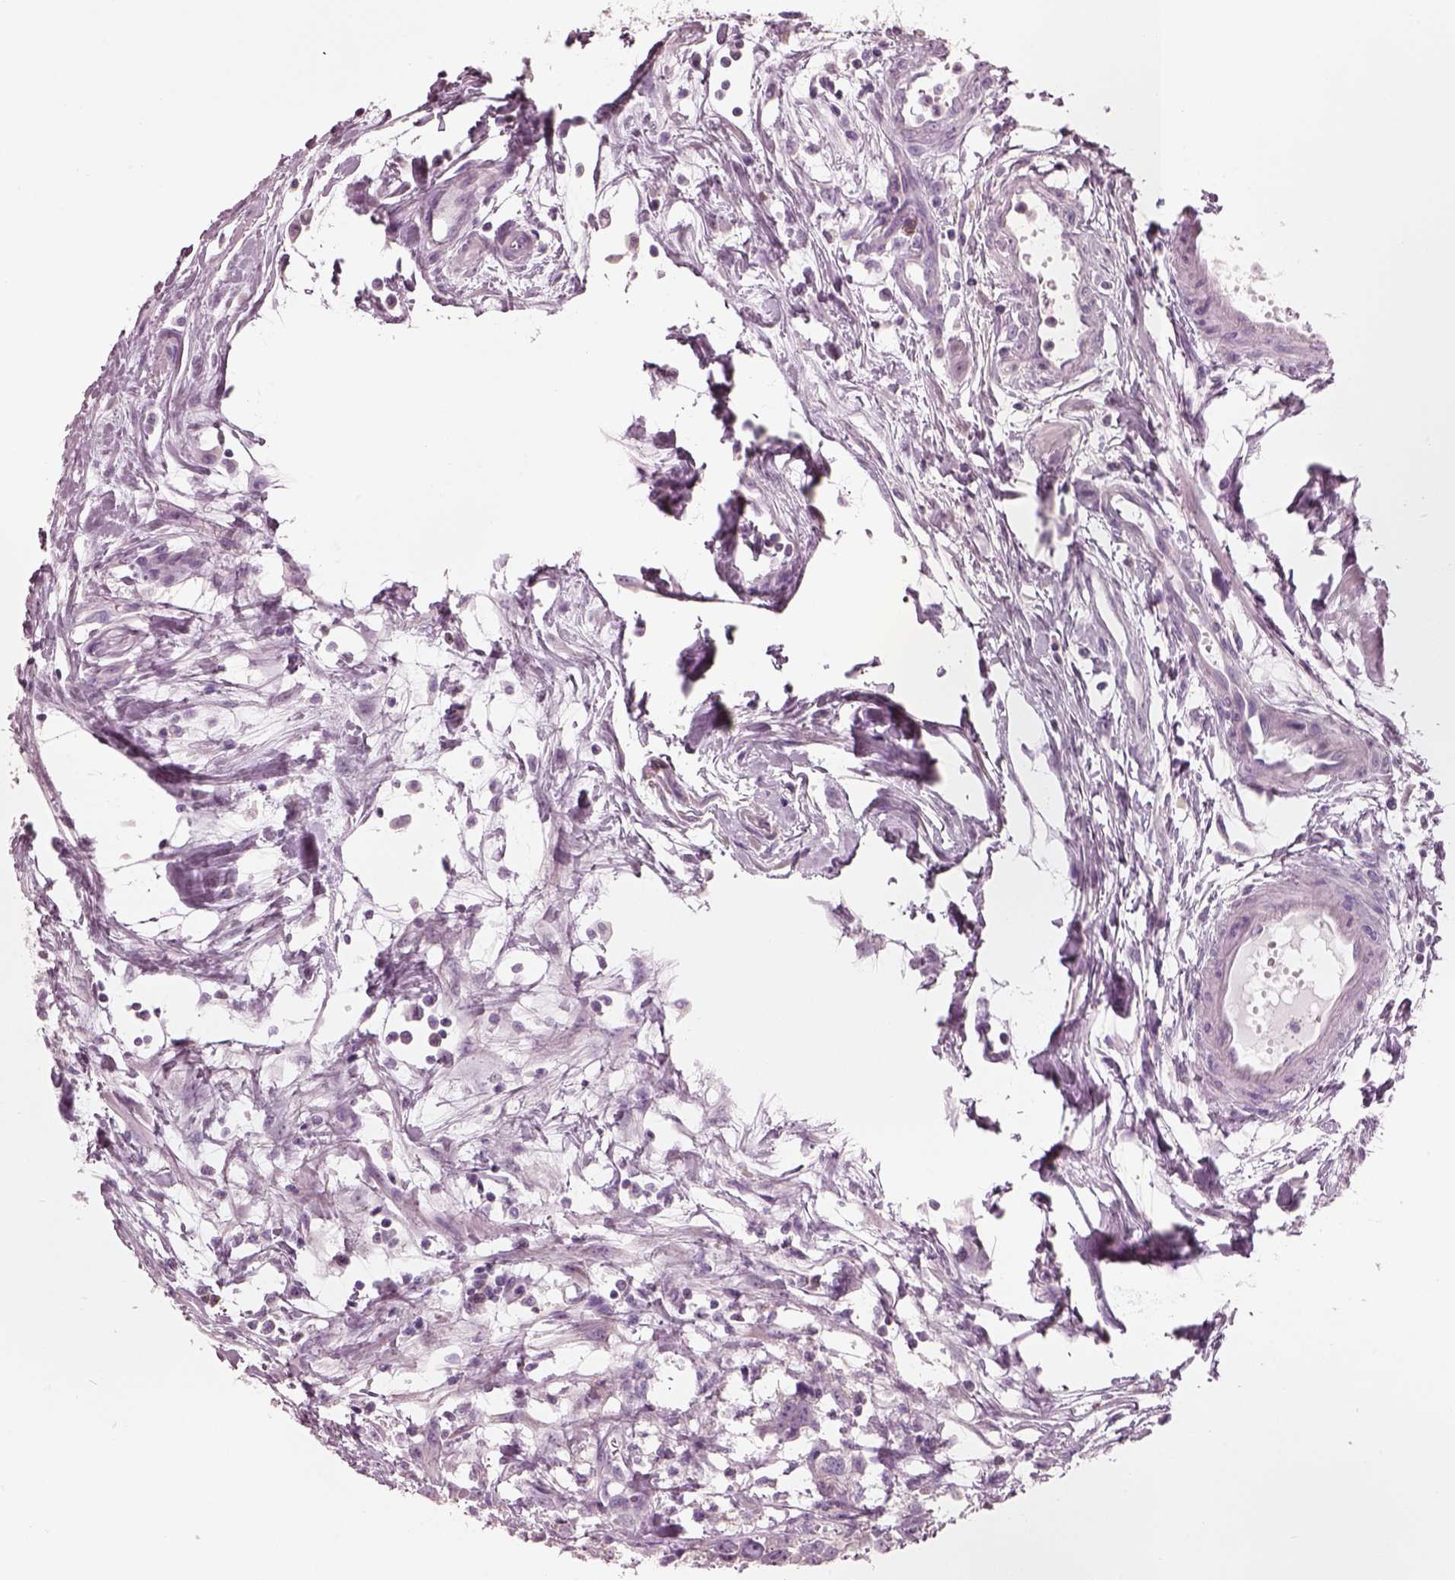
{"staining": {"intensity": "negative", "quantity": "none", "location": "none"}, "tissue": "testis cancer", "cell_type": "Tumor cells", "image_type": "cancer", "snomed": [{"axis": "morphology", "description": "Carcinoma, Embryonal, NOS"}, {"axis": "morphology", "description": "Teratoma, malignant, NOS"}, {"axis": "topography", "description": "Testis"}], "caption": "A high-resolution histopathology image shows IHC staining of testis embryonal carcinoma, which displays no significant staining in tumor cells.", "gene": "SLC27A2", "patient": {"sex": "male", "age": 44}}